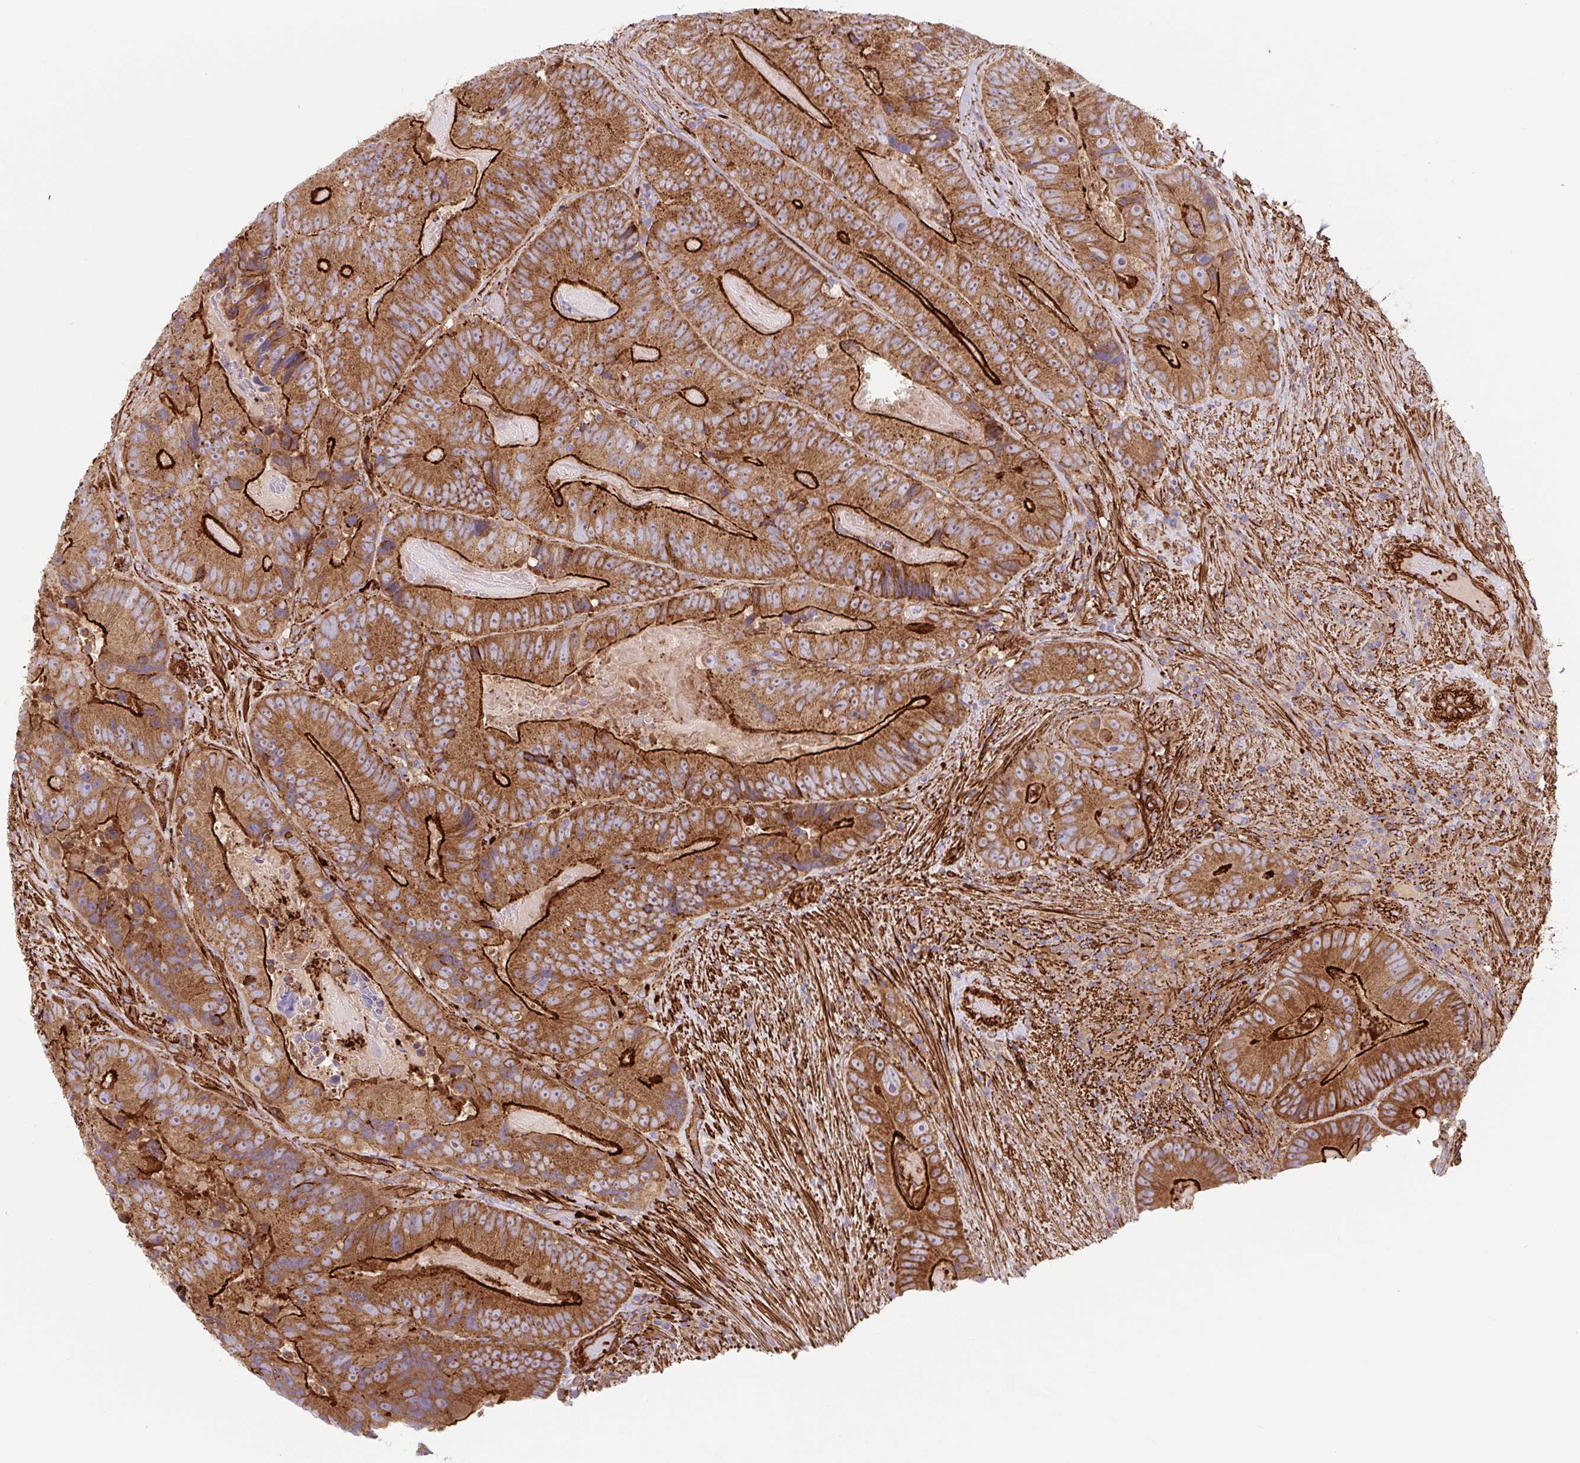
{"staining": {"intensity": "strong", "quantity": ">75%", "location": "cytoplasmic/membranous"}, "tissue": "colorectal cancer", "cell_type": "Tumor cells", "image_type": "cancer", "snomed": [{"axis": "morphology", "description": "Adenocarcinoma, NOS"}, {"axis": "topography", "description": "Colon"}], "caption": "Human colorectal adenocarcinoma stained with a brown dye displays strong cytoplasmic/membranous positive expression in approximately >75% of tumor cells.", "gene": "DHFR2", "patient": {"sex": "female", "age": 86}}